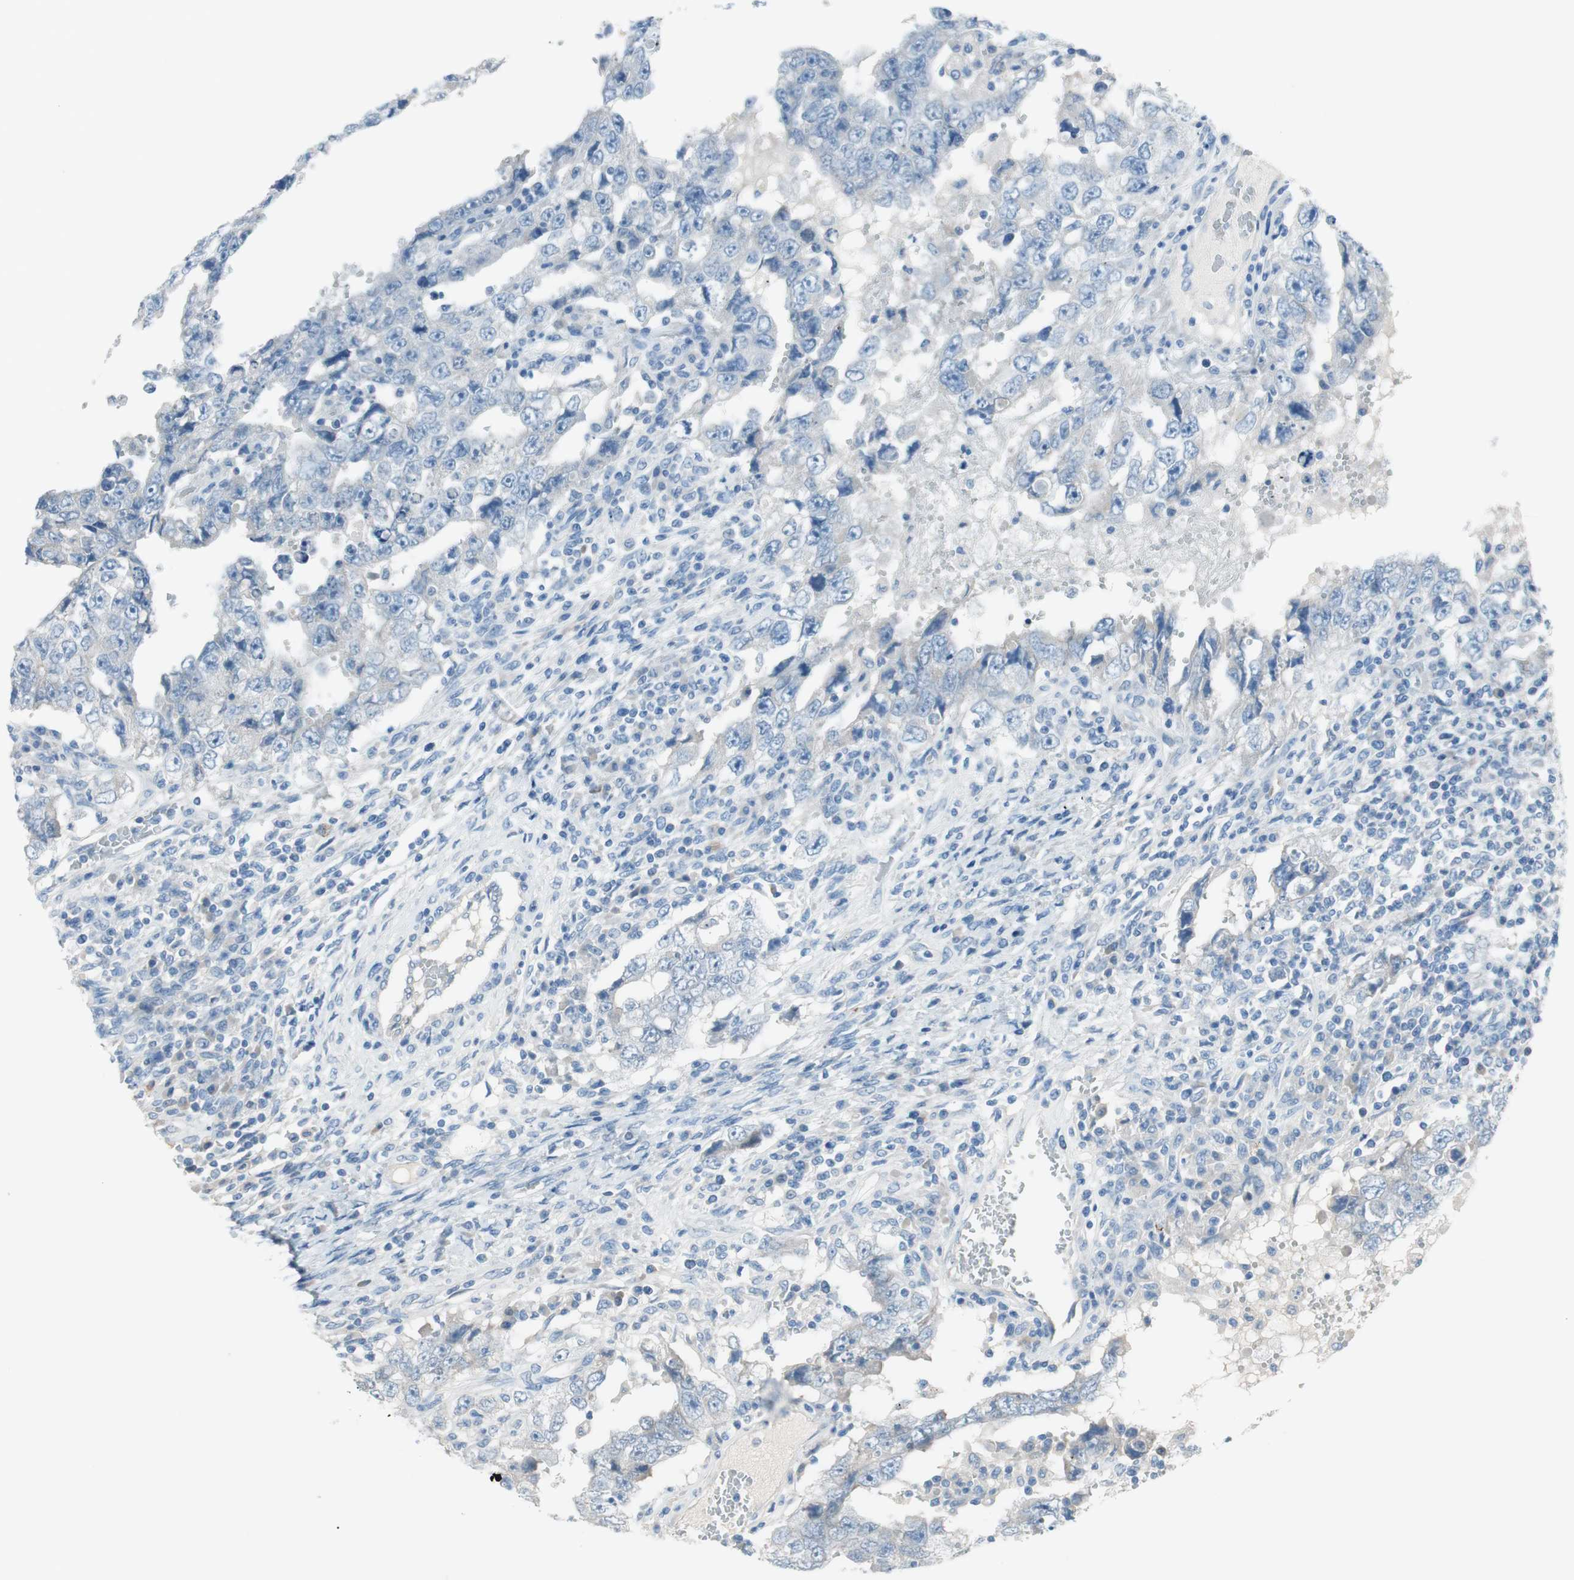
{"staining": {"intensity": "negative", "quantity": "none", "location": "none"}, "tissue": "testis cancer", "cell_type": "Tumor cells", "image_type": "cancer", "snomed": [{"axis": "morphology", "description": "Carcinoma, Embryonal, NOS"}, {"axis": "topography", "description": "Testis"}], "caption": "This is an immunohistochemistry image of testis embryonal carcinoma. There is no positivity in tumor cells.", "gene": "PRRG4", "patient": {"sex": "male", "age": 26}}